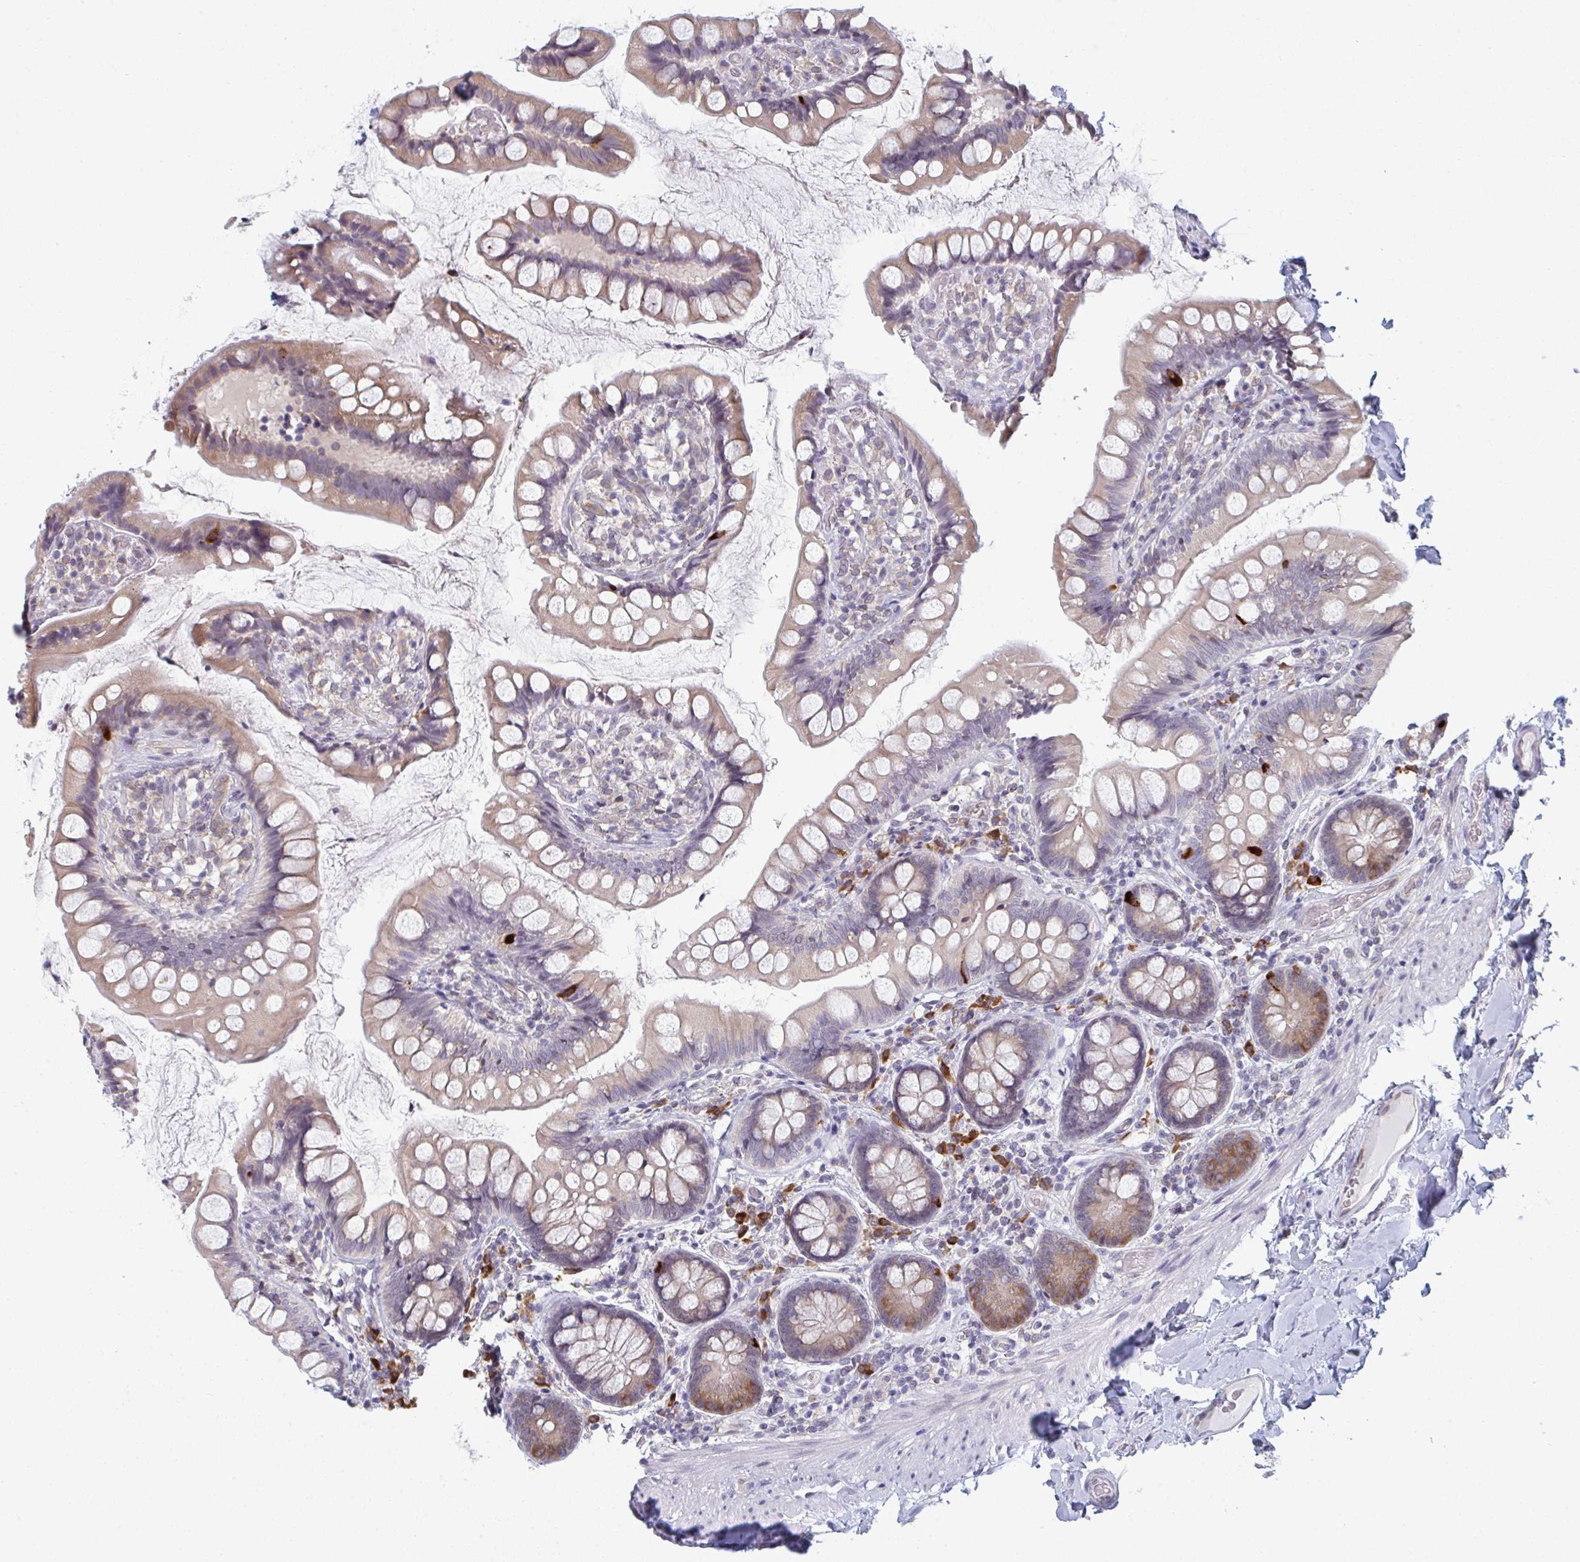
{"staining": {"intensity": "moderate", "quantity": "25%-75%", "location": "cytoplasmic/membranous"}, "tissue": "small intestine", "cell_type": "Glandular cells", "image_type": "normal", "snomed": [{"axis": "morphology", "description": "Normal tissue, NOS"}, {"axis": "topography", "description": "Small intestine"}], "caption": "Glandular cells show moderate cytoplasmic/membranous staining in approximately 25%-75% of cells in normal small intestine.", "gene": "LYSMD4", "patient": {"sex": "male", "age": 70}}